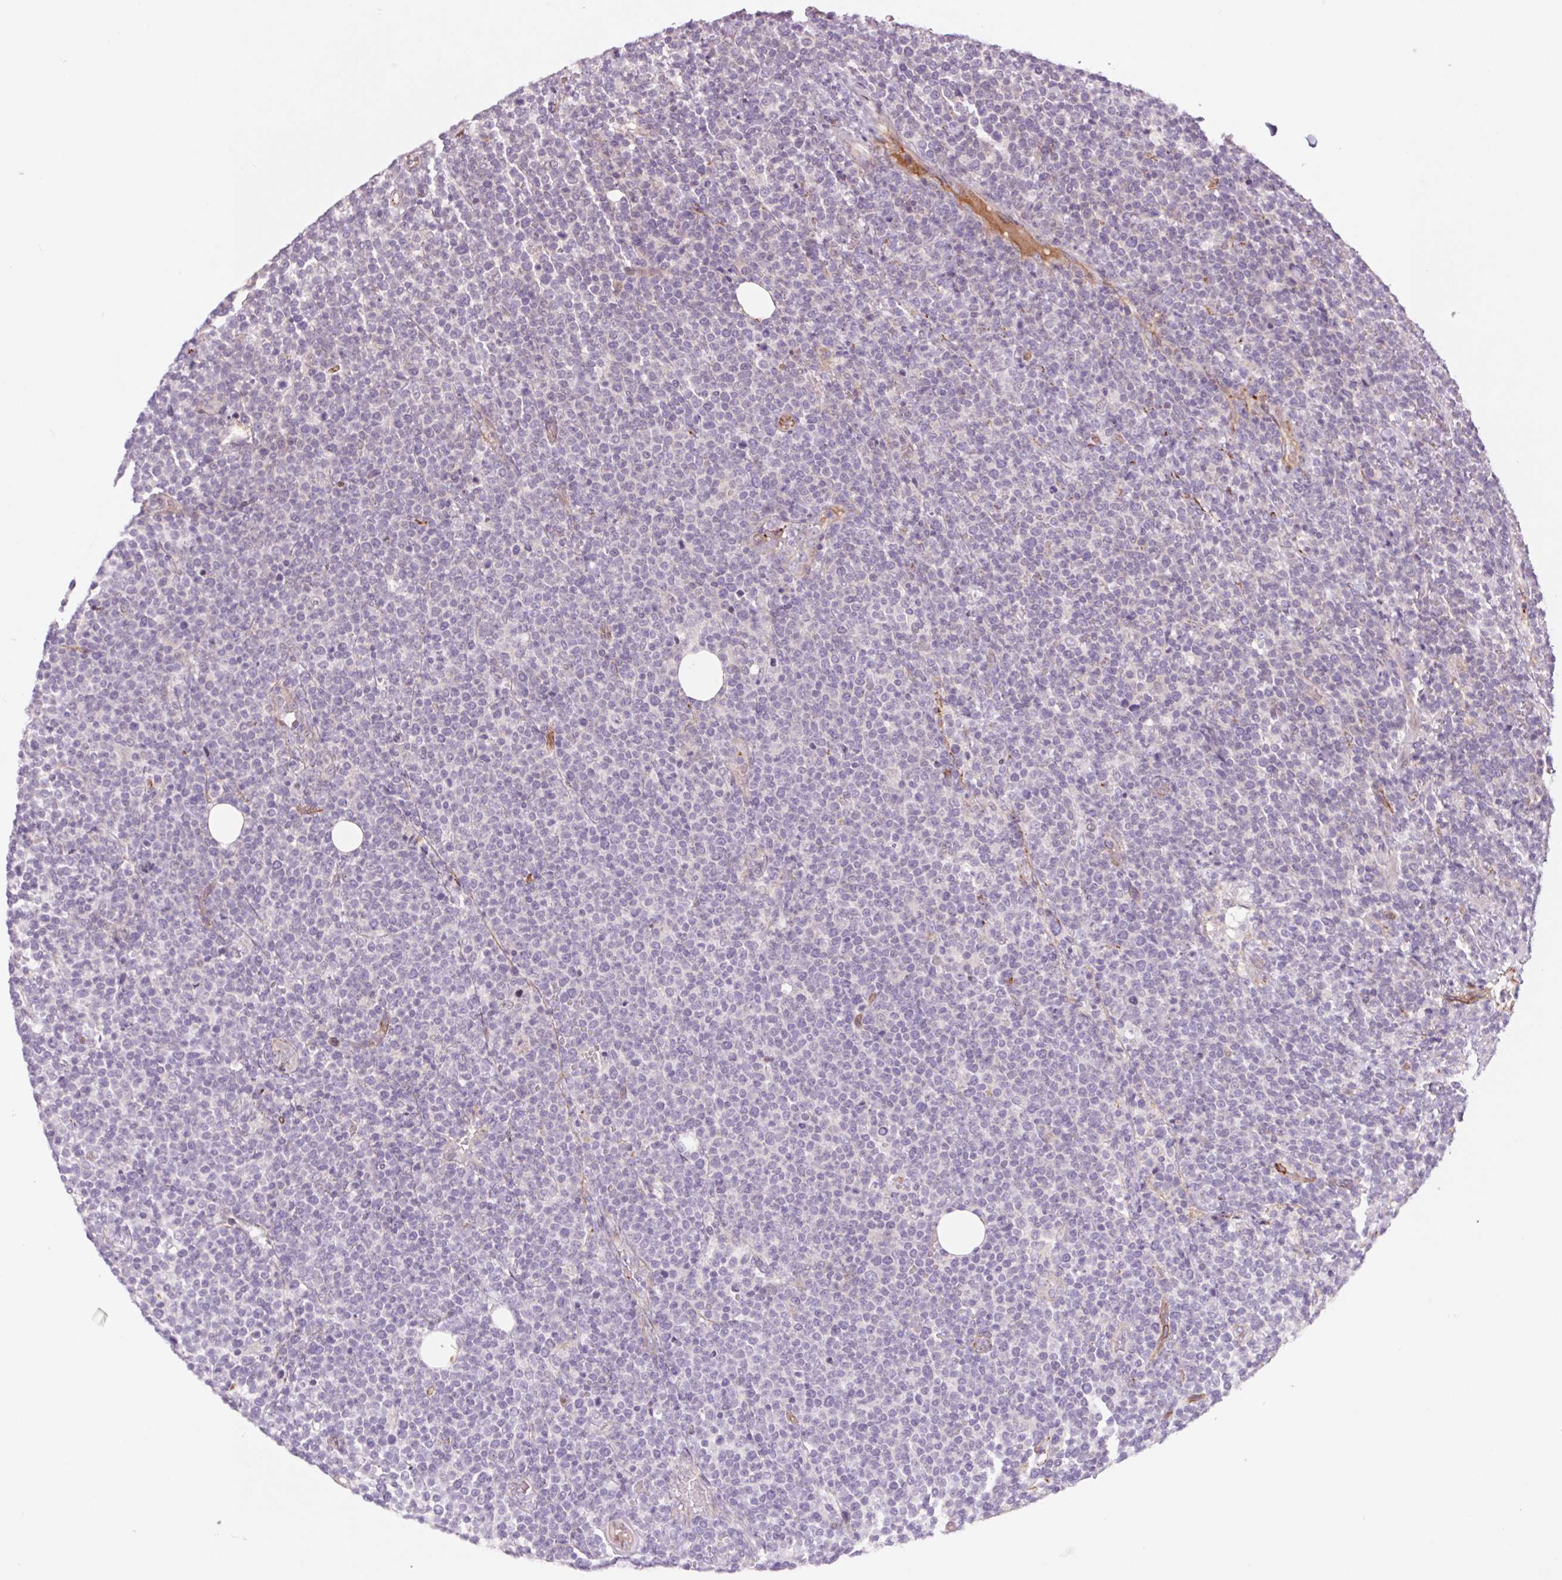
{"staining": {"intensity": "negative", "quantity": "none", "location": "none"}, "tissue": "lymphoma", "cell_type": "Tumor cells", "image_type": "cancer", "snomed": [{"axis": "morphology", "description": "Malignant lymphoma, non-Hodgkin's type, High grade"}, {"axis": "topography", "description": "Lymph node"}], "caption": "Tumor cells show no significant protein positivity in malignant lymphoma, non-Hodgkin's type (high-grade).", "gene": "MS4A13", "patient": {"sex": "male", "age": 61}}